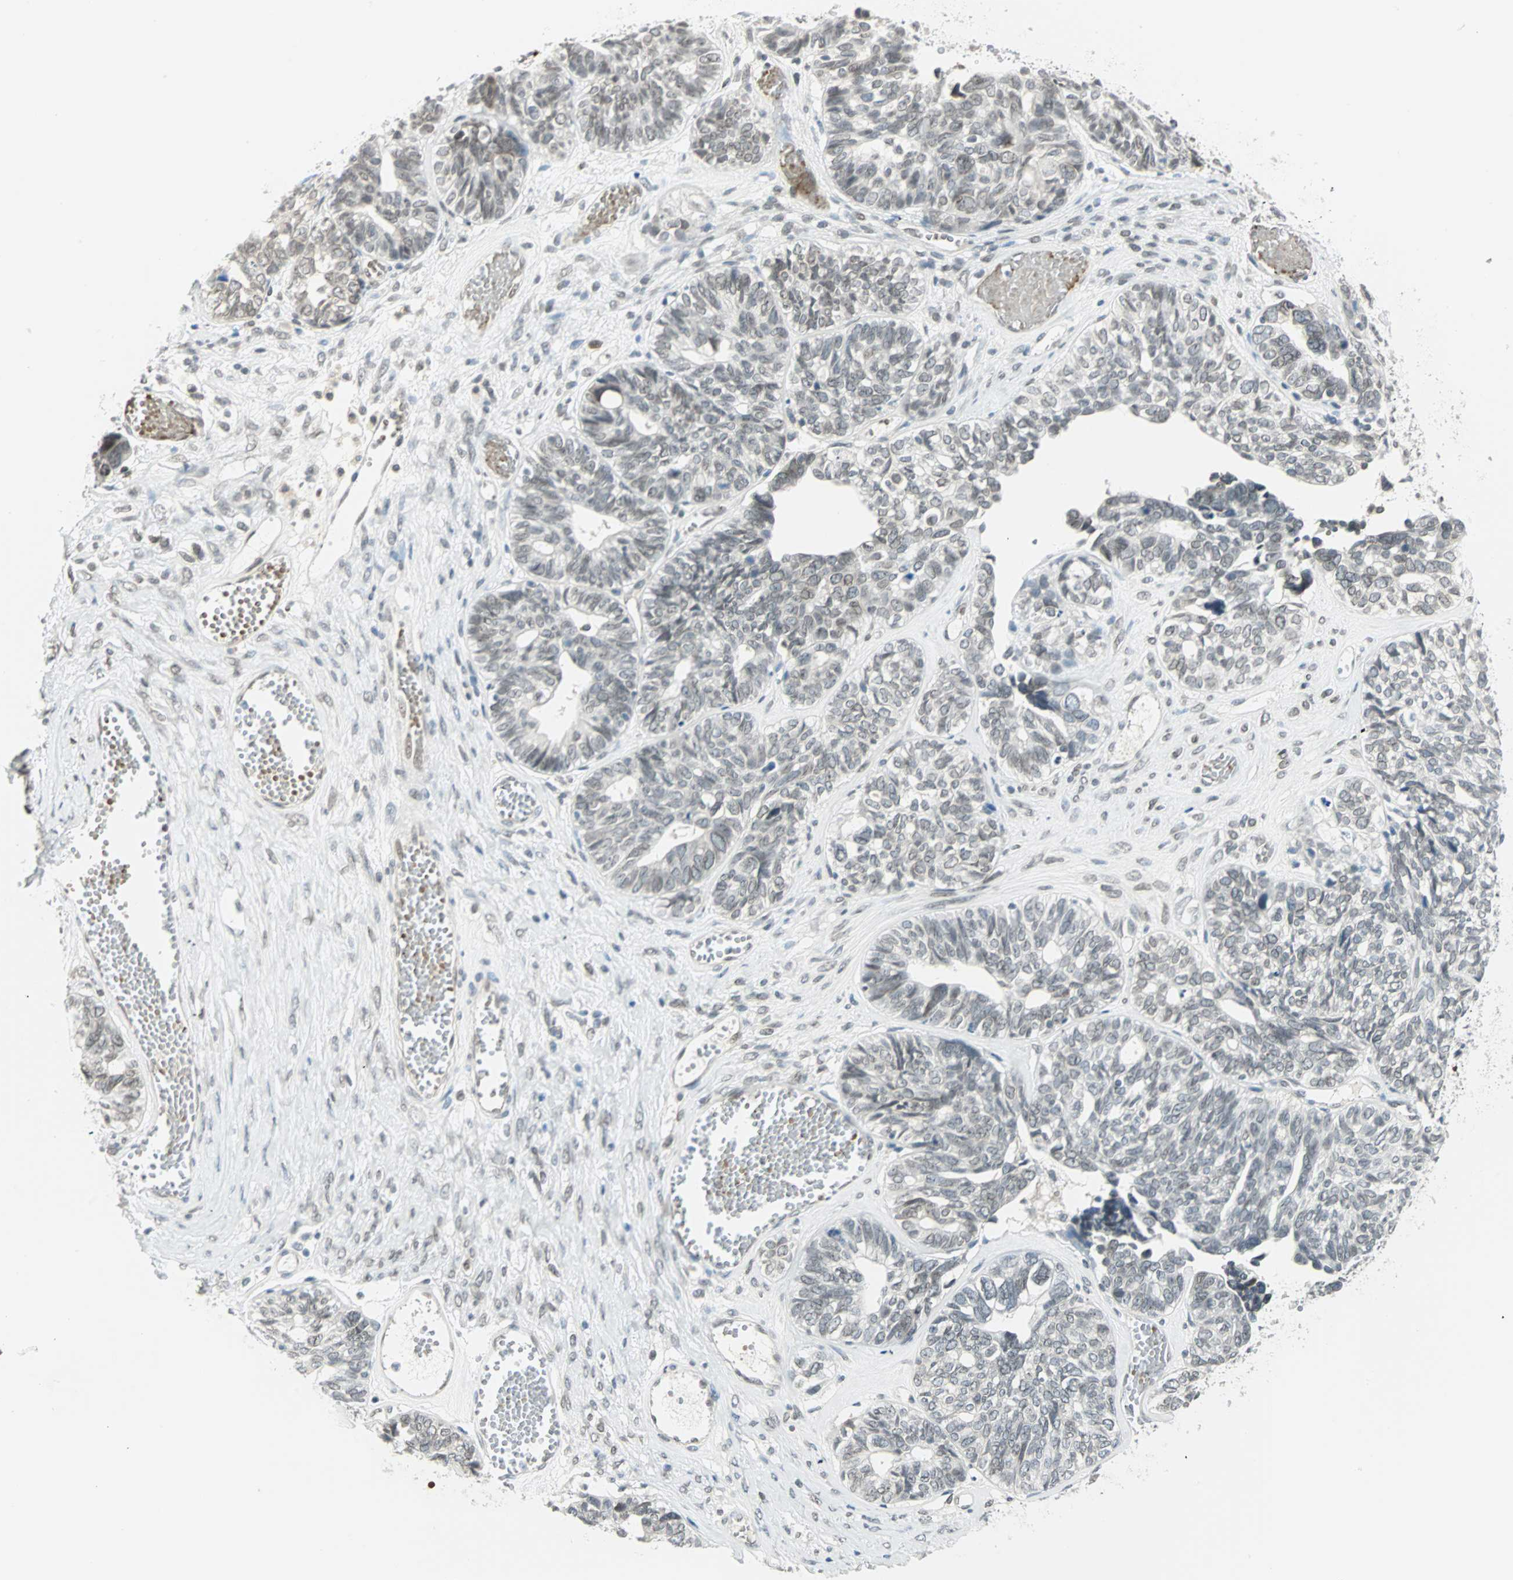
{"staining": {"intensity": "weak", "quantity": "<25%", "location": "nuclear"}, "tissue": "ovarian cancer", "cell_type": "Tumor cells", "image_type": "cancer", "snomed": [{"axis": "morphology", "description": "Cystadenocarcinoma, serous, NOS"}, {"axis": "topography", "description": "Ovary"}], "caption": "Immunohistochemistry (IHC) of ovarian serous cystadenocarcinoma shows no positivity in tumor cells.", "gene": "BCAN", "patient": {"sex": "female", "age": 79}}